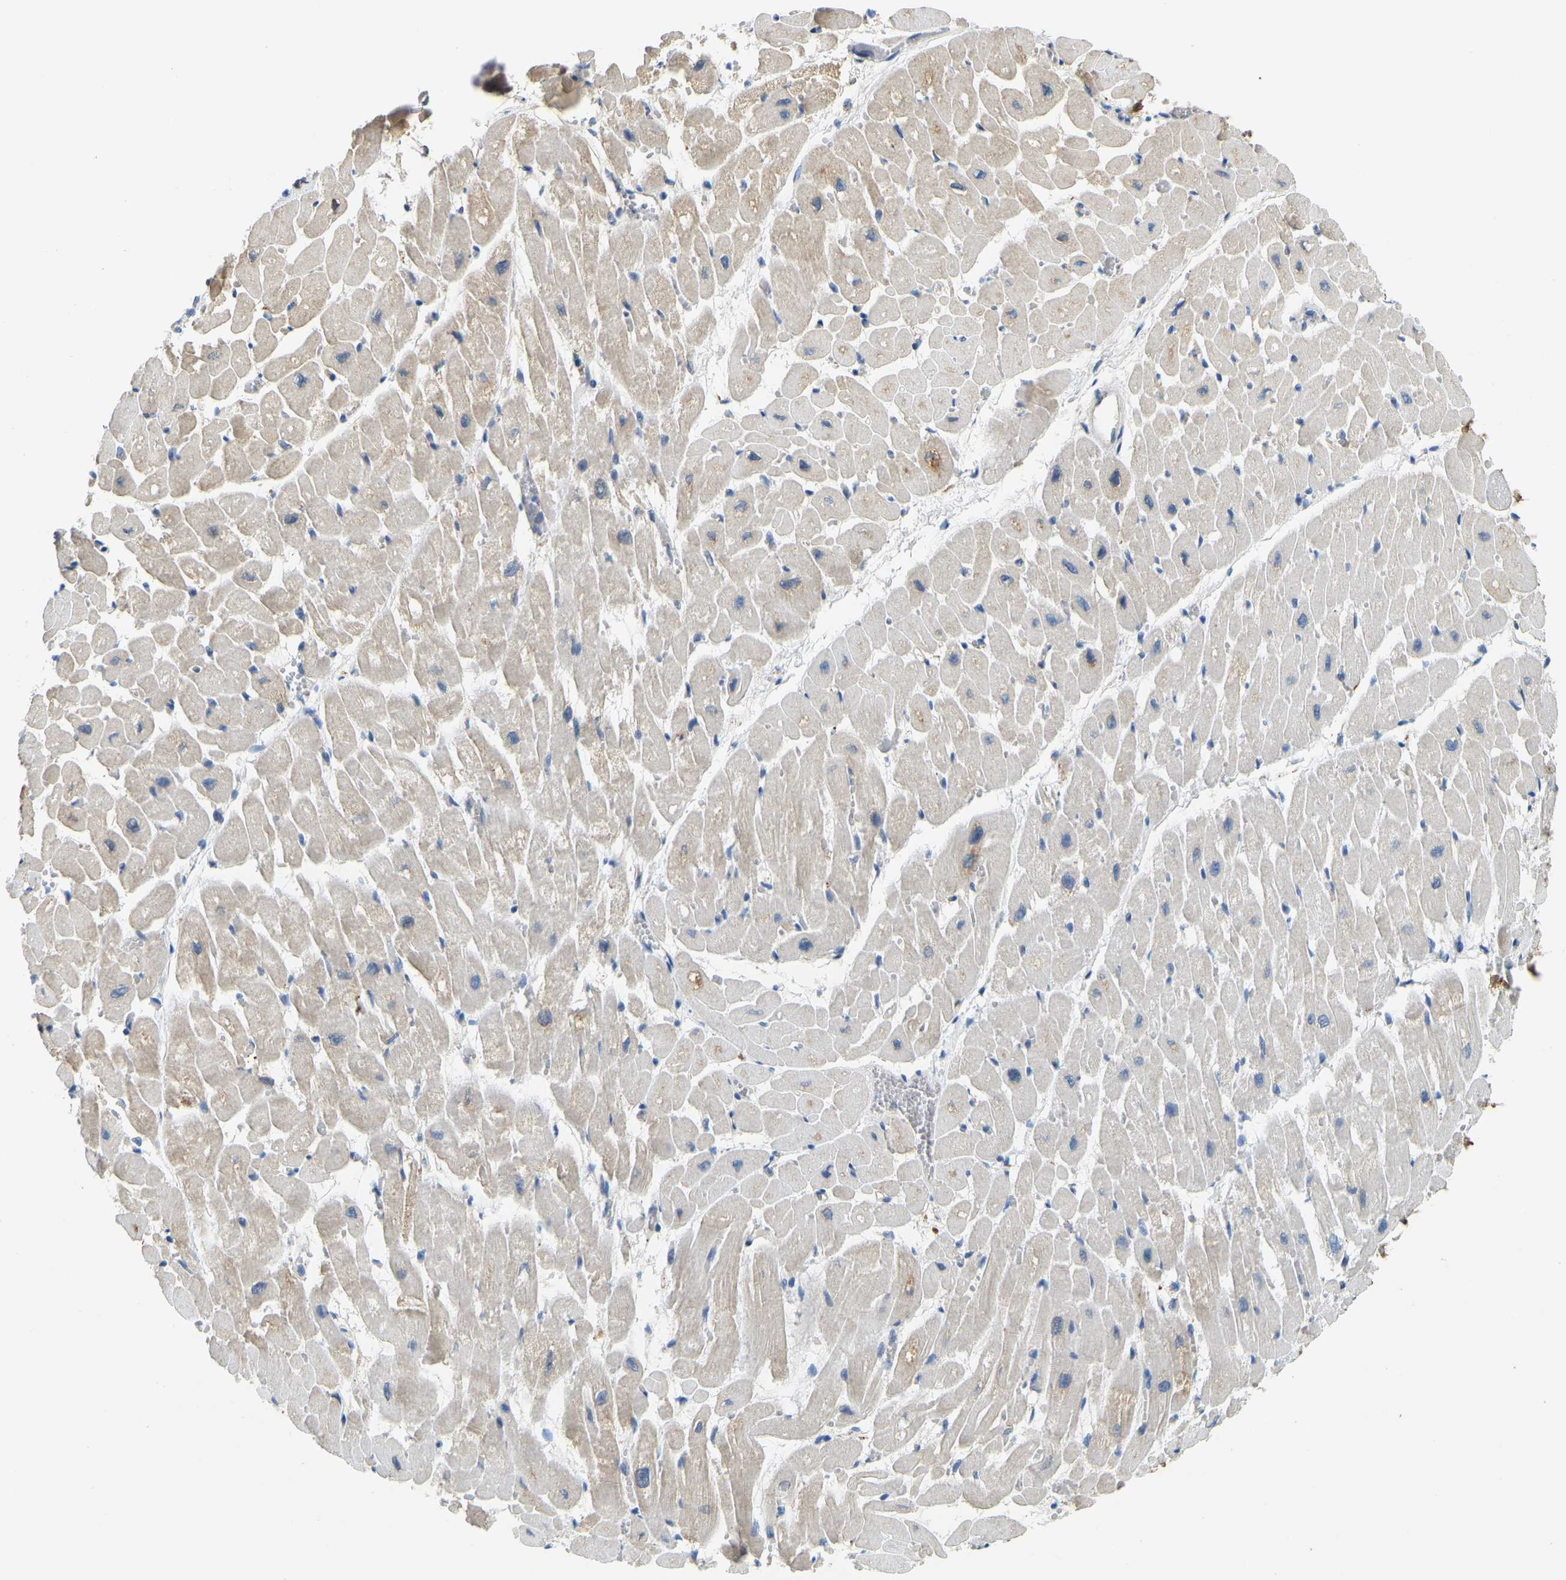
{"staining": {"intensity": "weak", "quantity": "25%-75%", "location": "cytoplasmic/membranous"}, "tissue": "heart muscle", "cell_type": "Cardiomyocytes", "image_type": "normal", "snomed": [{"axis": "morphology", "description": "Normal tissue, NOS"}, {"axis": "topography", "description": "Heart"}], "caption": "This is a histology image of immunohistochemistry (IHC) staining of unremarkable heart muscle, which shows weak staining in the cytoplasmic/membranous of cardiomyocytes.", "gene": "THBS4", "patient": {"sex": "male", "age": 45}}